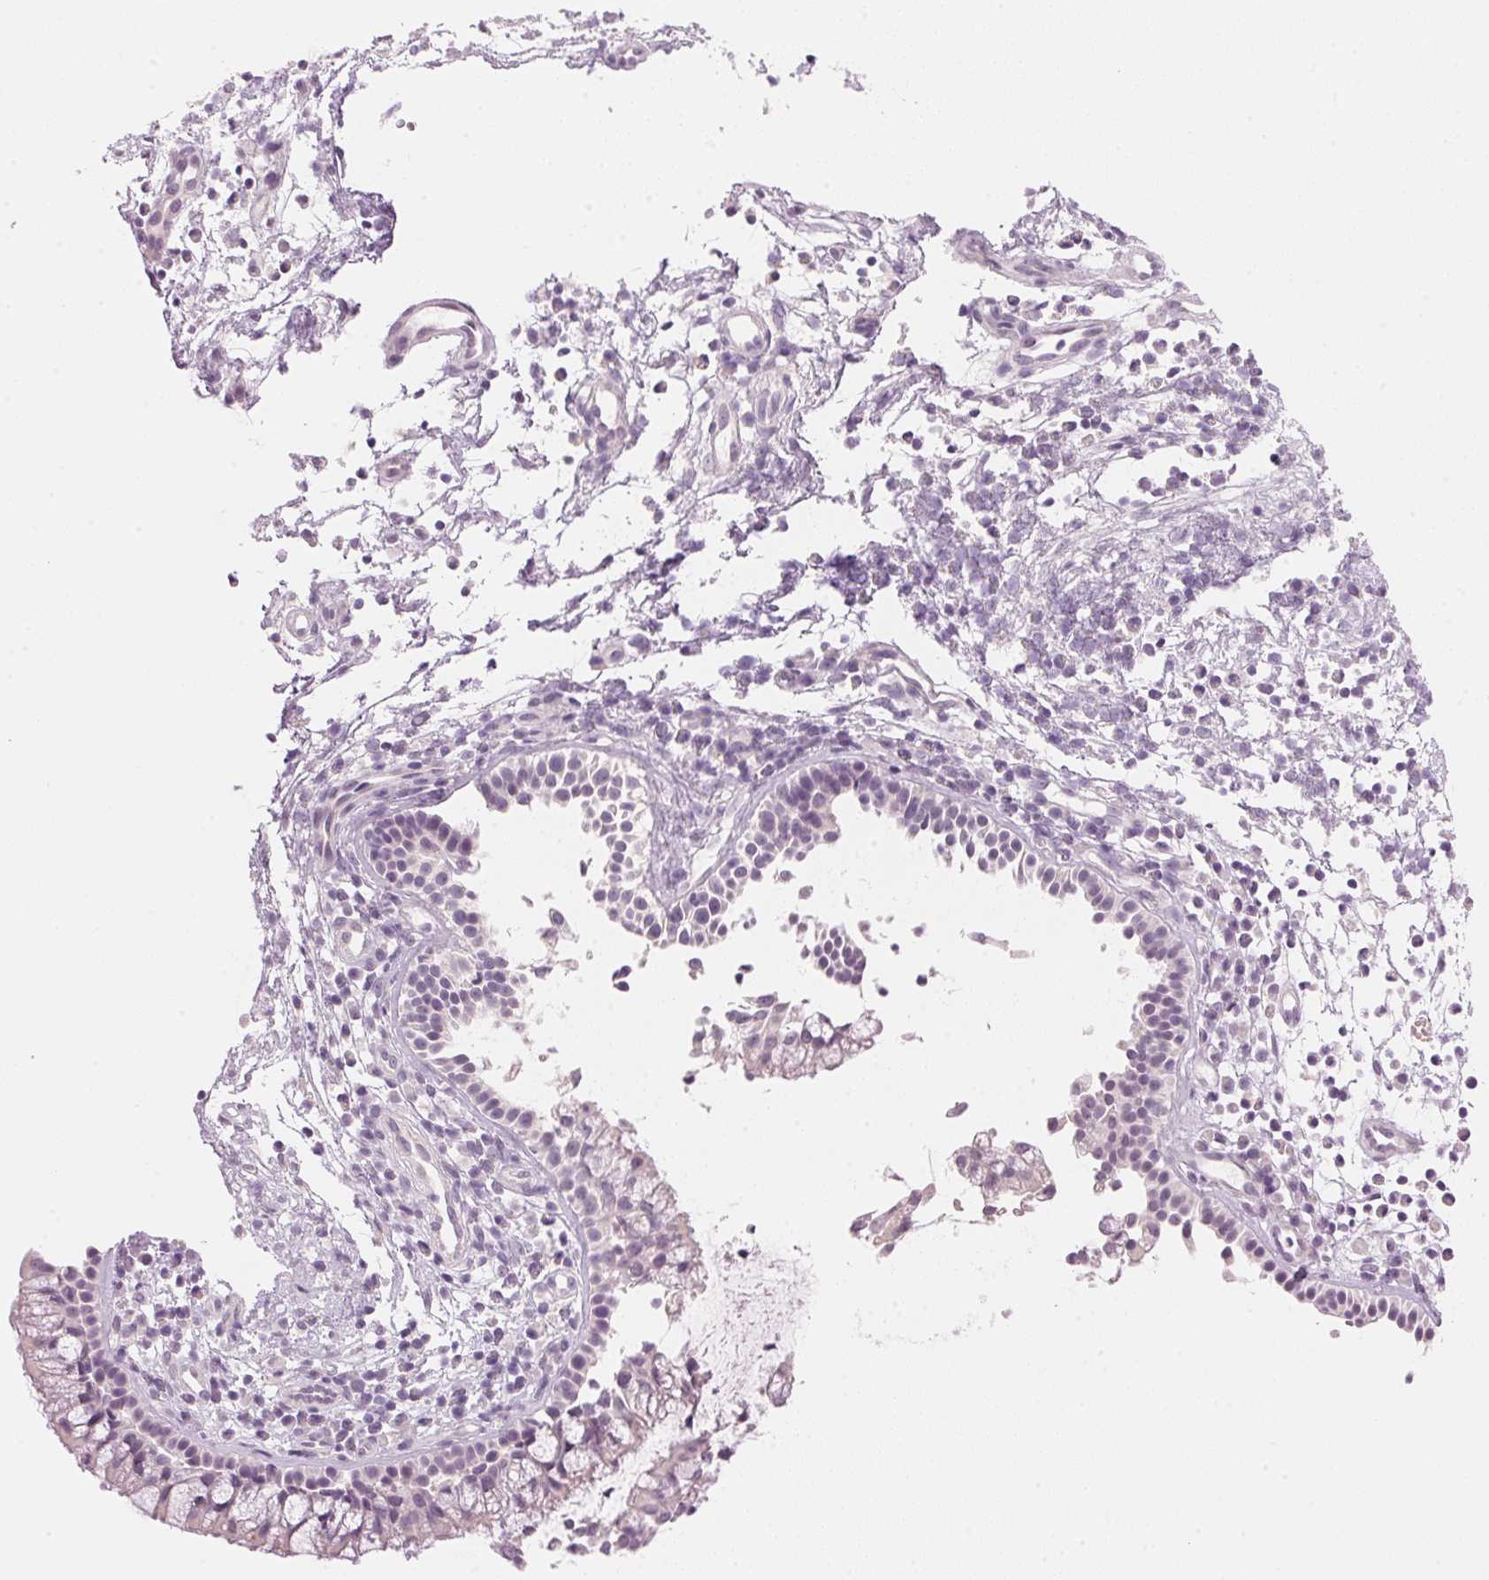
{"staining": {"intensity": "negative", "quantity": "none", "location": "none"}, "tissue": "nasopharynx", "cell_type": "Respiratory epithelial cells", "image_type": "normal", "snomed": [{"axis": "morphology", "description": "Normal tissue, NOS"}, {"axis": "topography", "description": "Nasopharynx"}], "caption": "High power microscopy photomicrograph of an immunohistochemistry (IHC) image of unremarkable nasopharynx, revealing no significant positivity in respiratory epithelial cells.", "gene": "CYP11B1", "patient": {"sex": "male", "age": 77}}